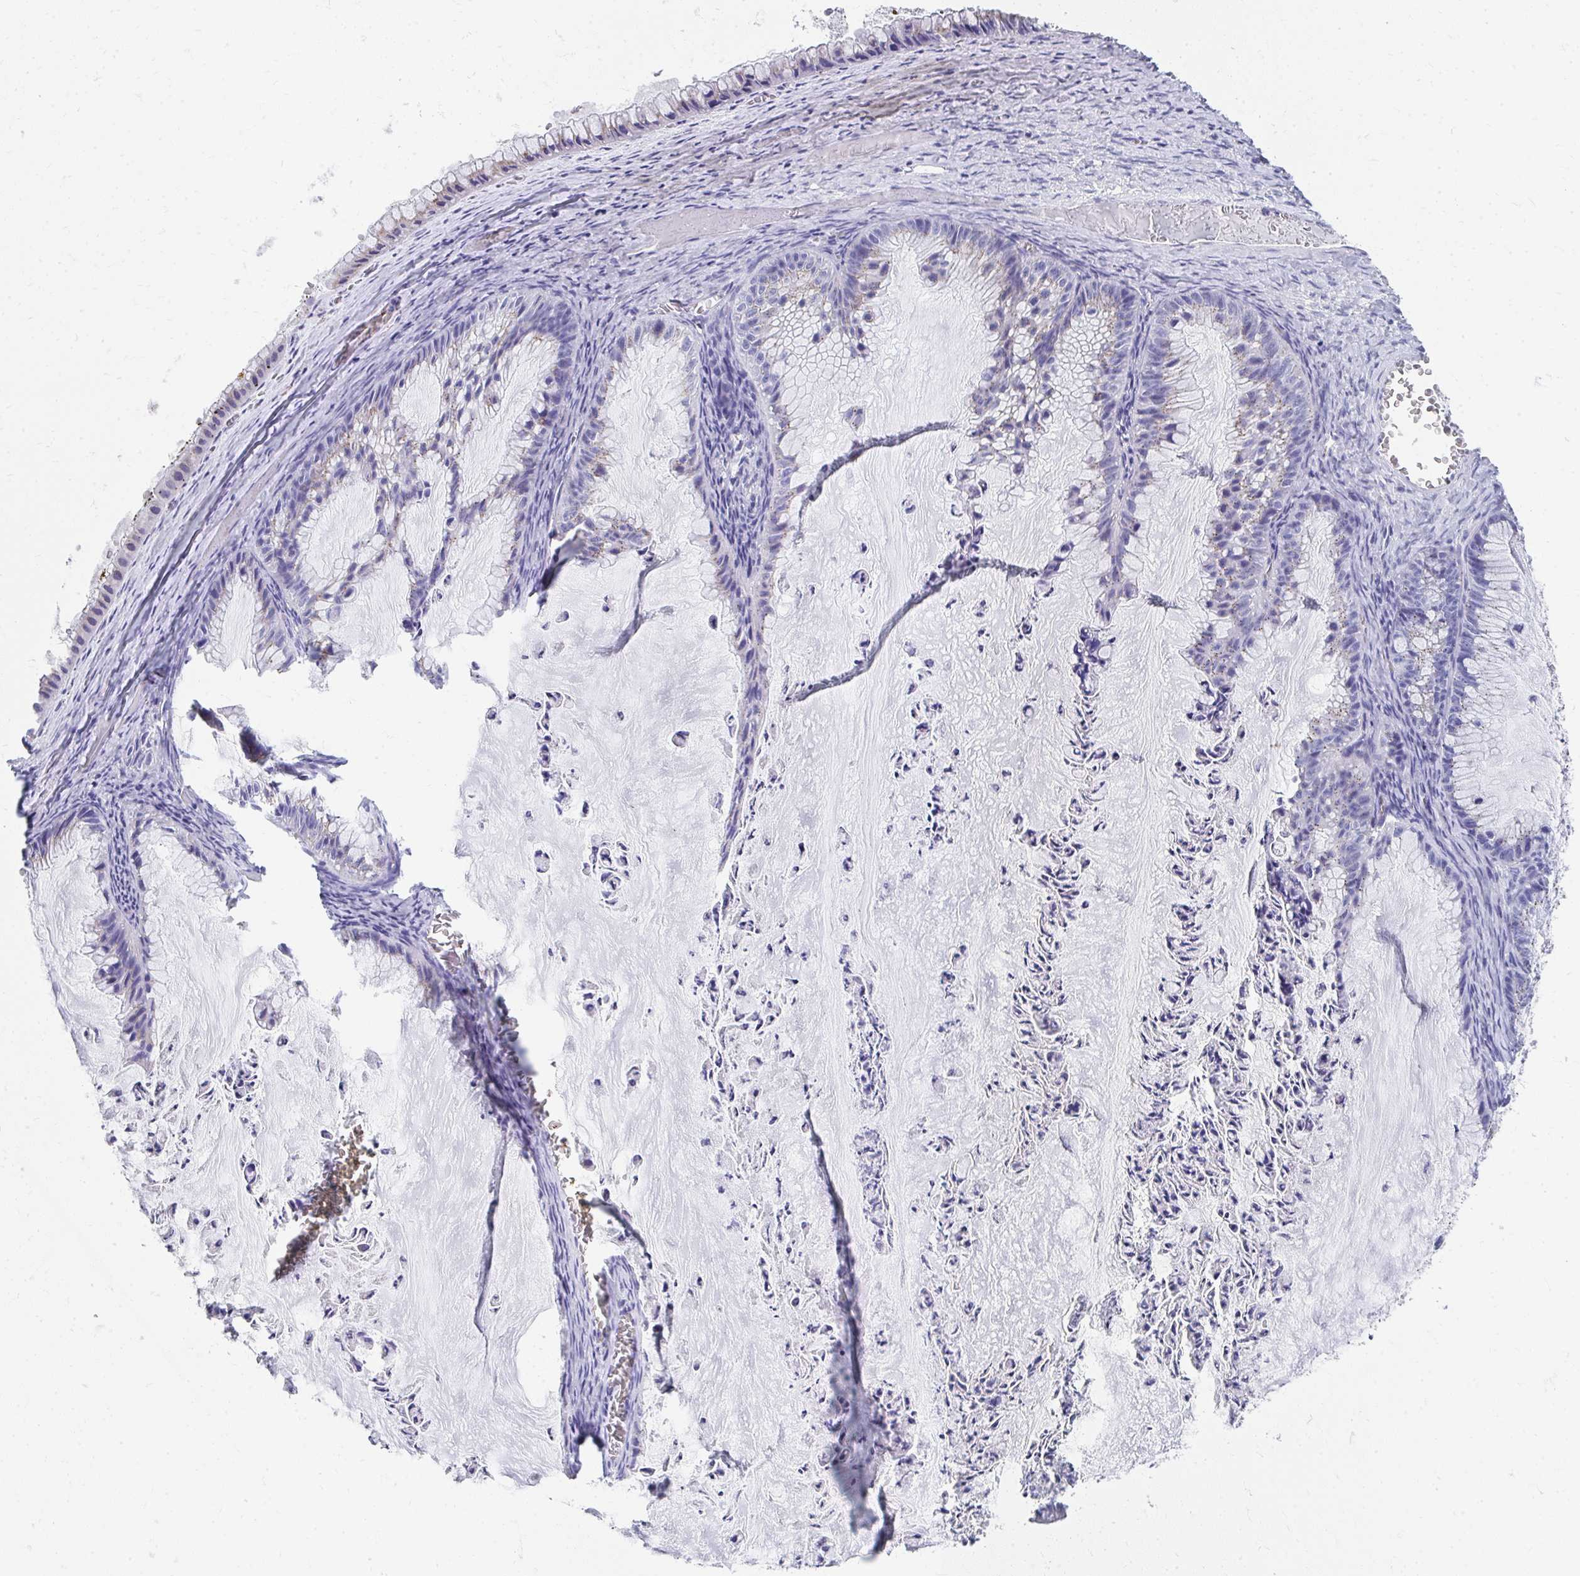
{"staining": {"intensity": "negative", "quantity": "none", "location": "none"}, "tissue": "ovarian cancer", "cell_type": "Tumor cells", "image_type": "cancer", "snomed": [{"axis": "morphology", "description": "Cystadenocarcinoma, mucinous, NOS"}, {"axis": "topography", "description": "Ovary"}], "caption": "High power microscopy image of an IHC histopathology image of ovarian mucinous cystadenocarcinoma, revealing no significant staining in tumor cells.", "gene": "TMPRSS2", "patient": {"sex": "female", "age": 72}}